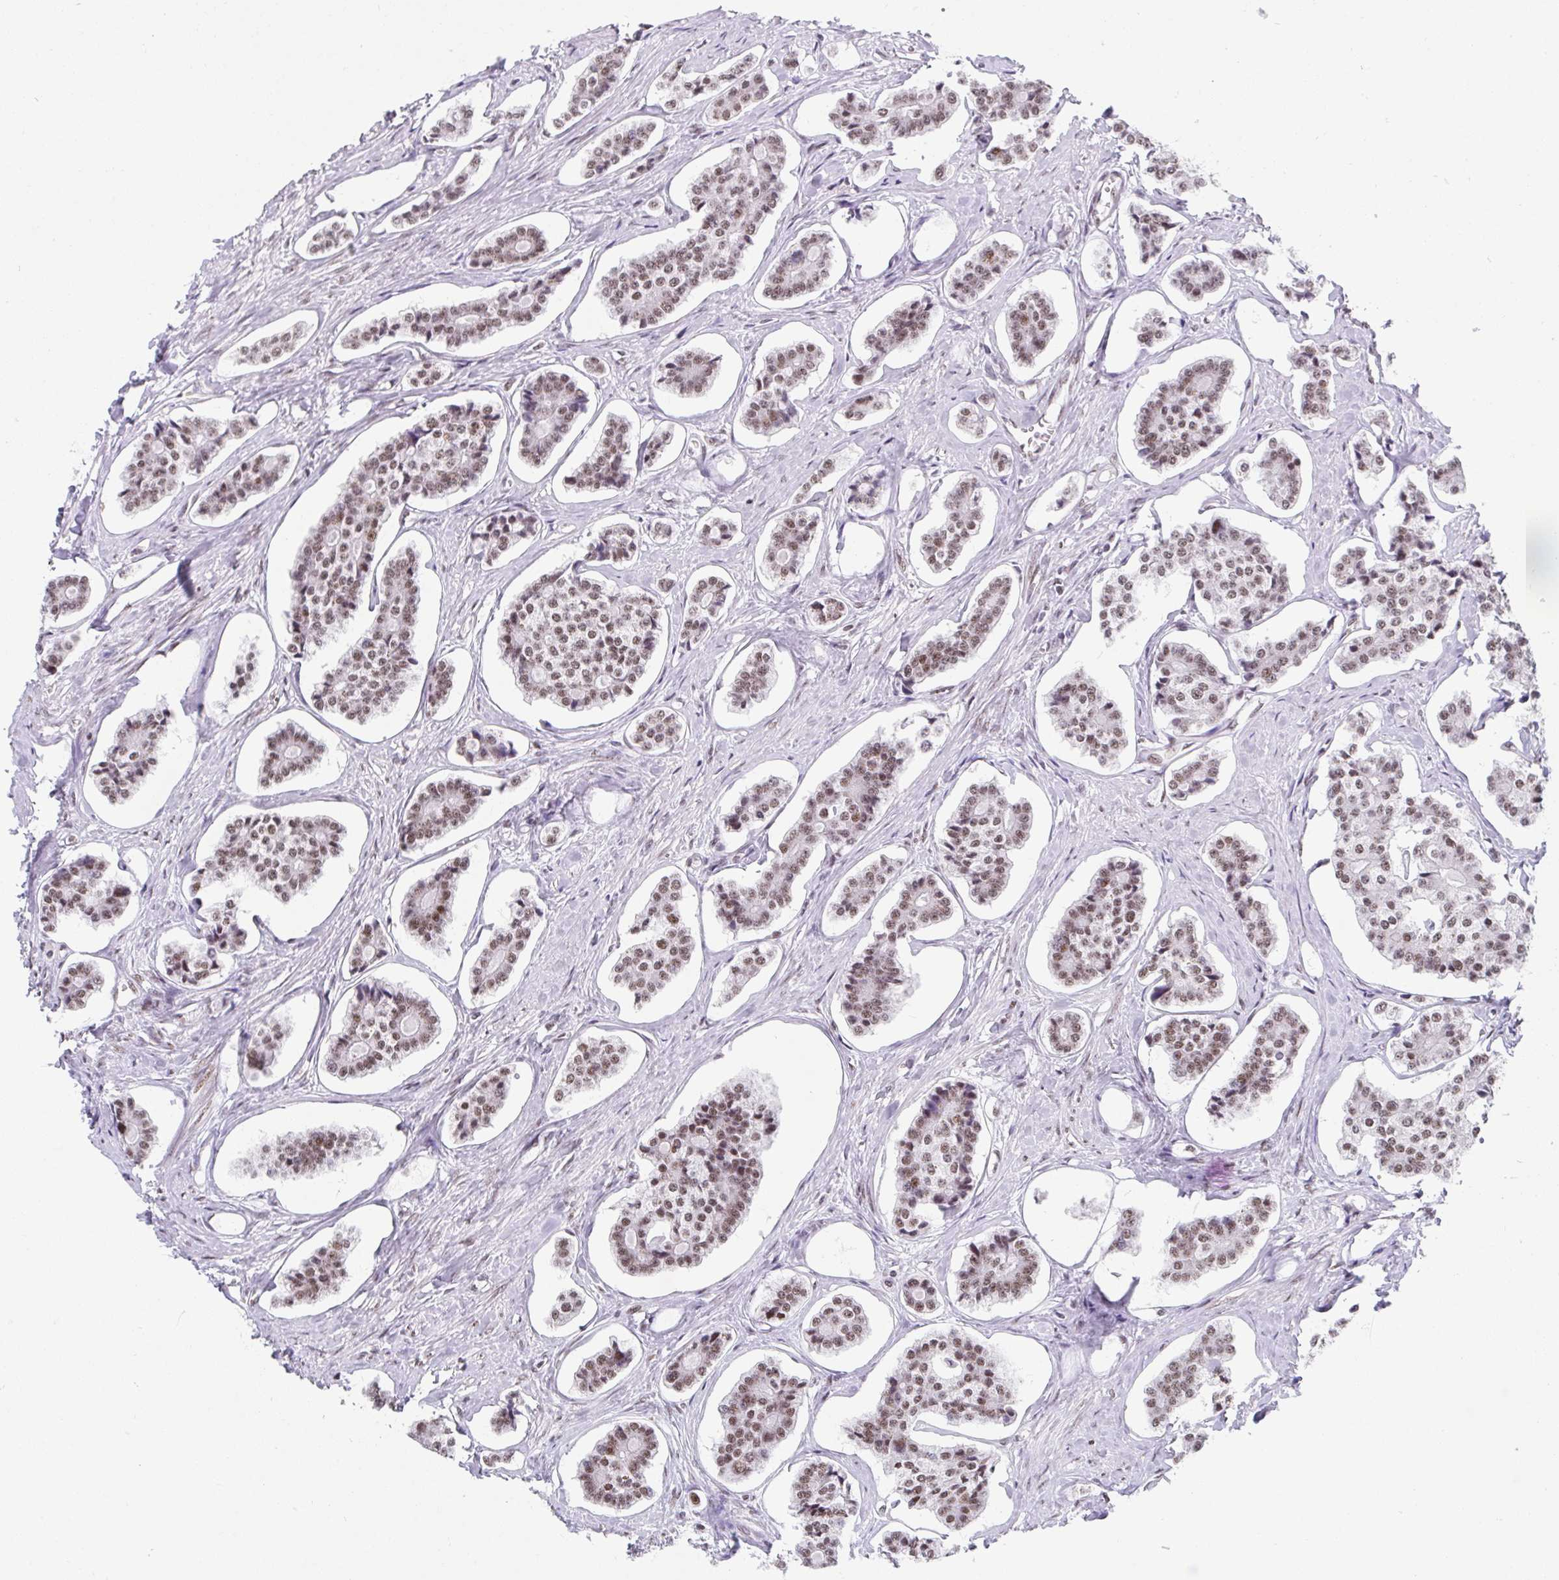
{"staining": {"intensity": "moderate", "quantity": ">75%", "location": "nuclear"}, "tissue": "carcinoid", "cell_type": "Tumor cells", "image_type": "cancer", "snomed": [{"axis": "morphology", "description": "Carcinoid, malignant, NOS"}, {"axis": "topography", "description": "Small intestine"}], "caption": "Protein staining of carcinoid tissue shows moderate nuclear staining in approximately >75% of tumor cells.", "gene": "SLC7A10", "patient": {"sex": "female", "age": 65}}